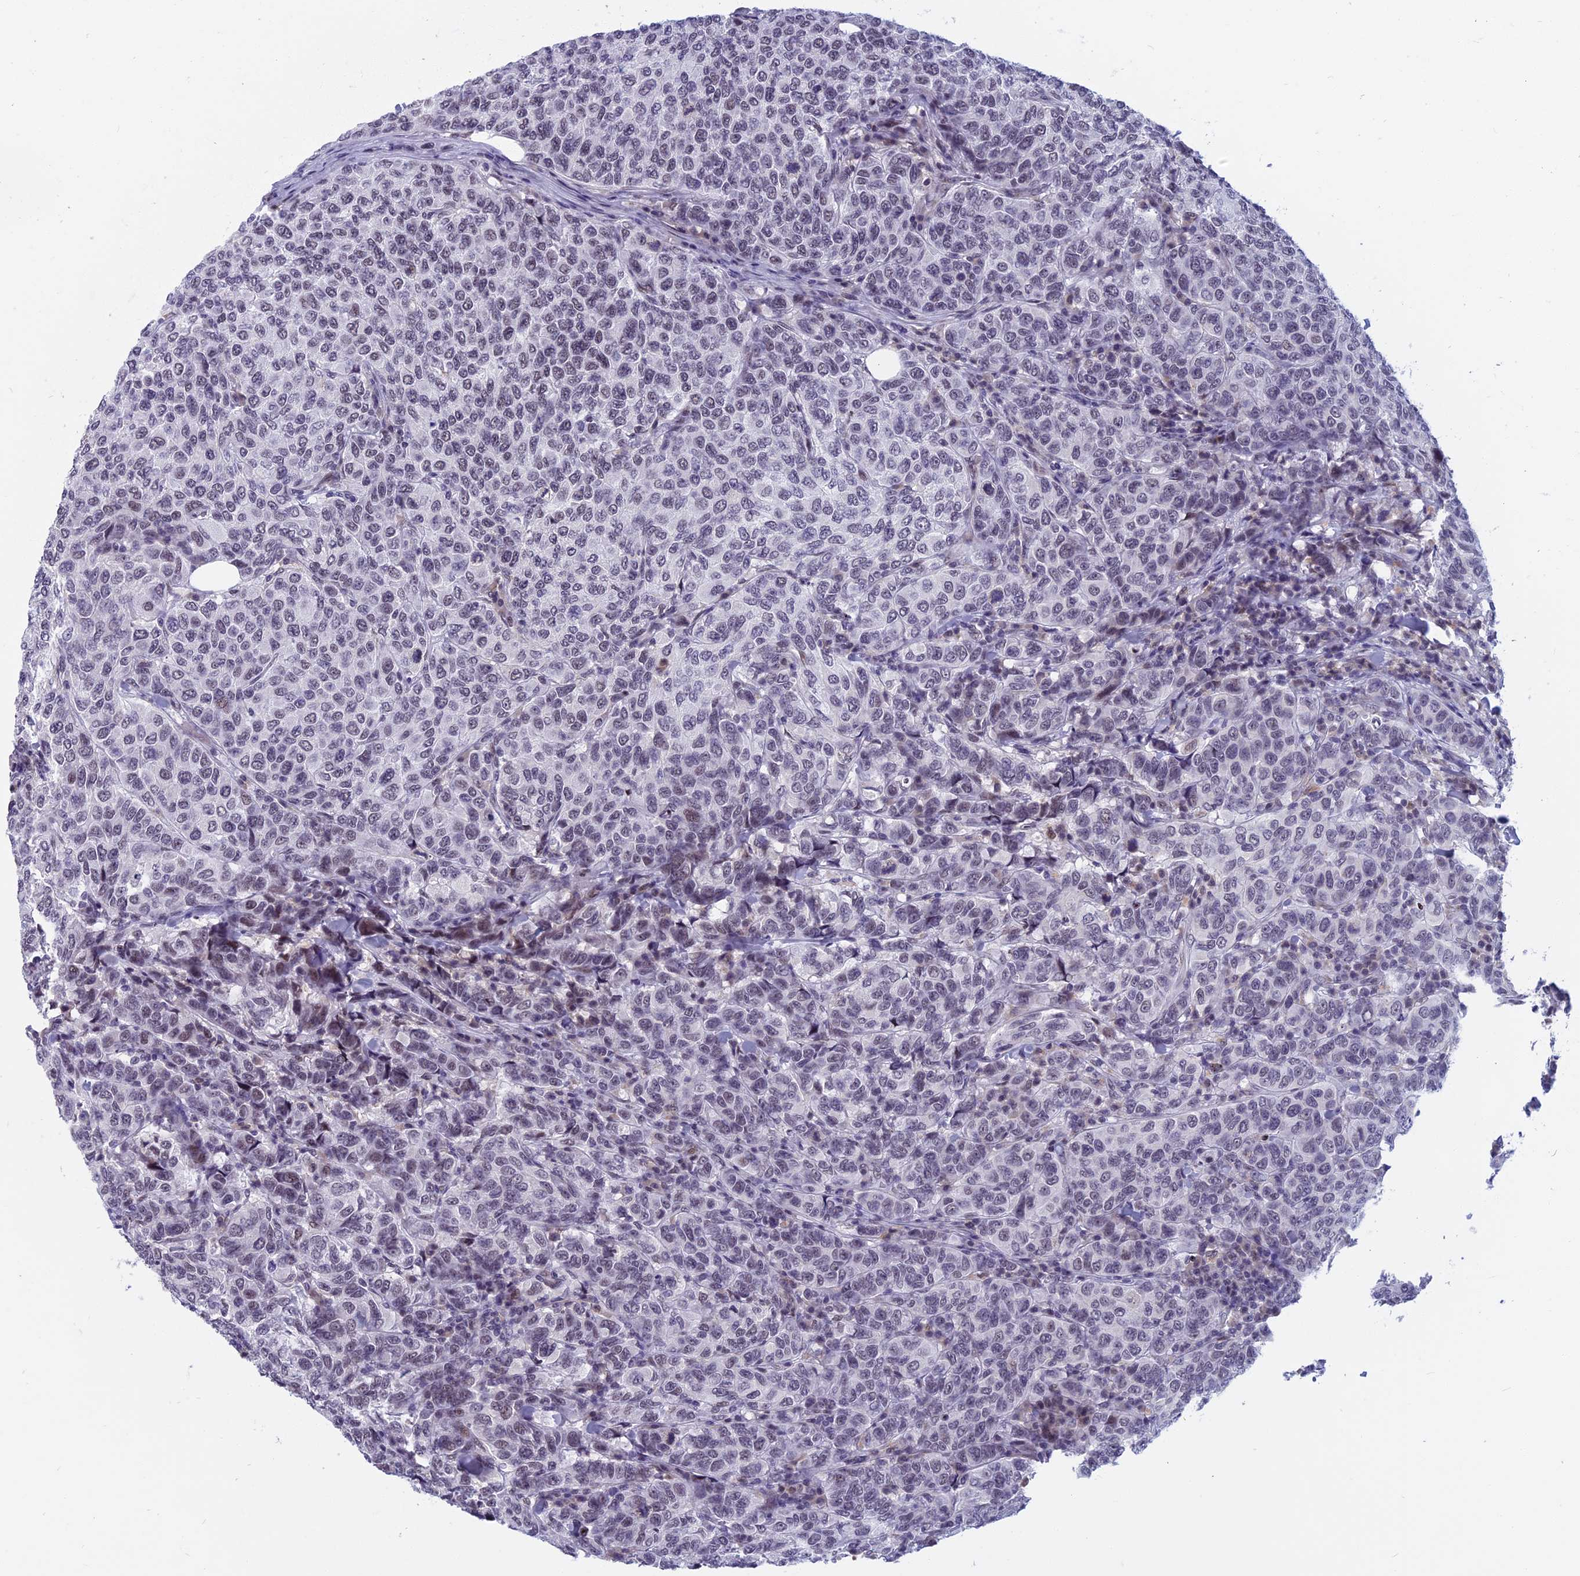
{"staining": {"intensity": "negative", "quantity": "none", "location": "none"}, "tissue": "breast cancer", "cell_type": "Tumor cells", "image_type": "cancer", "snomed": [{"axis": "morphology", "description": "Duct carcinoma"}, {"axis": "topography", "description": "Breast"}], "caption": "Breast cancer was stained to show a protein in brown. There is no significant expression in tumor cells.", "gene": "CDC7", "patient": {"sex": "female", "age": 55}}